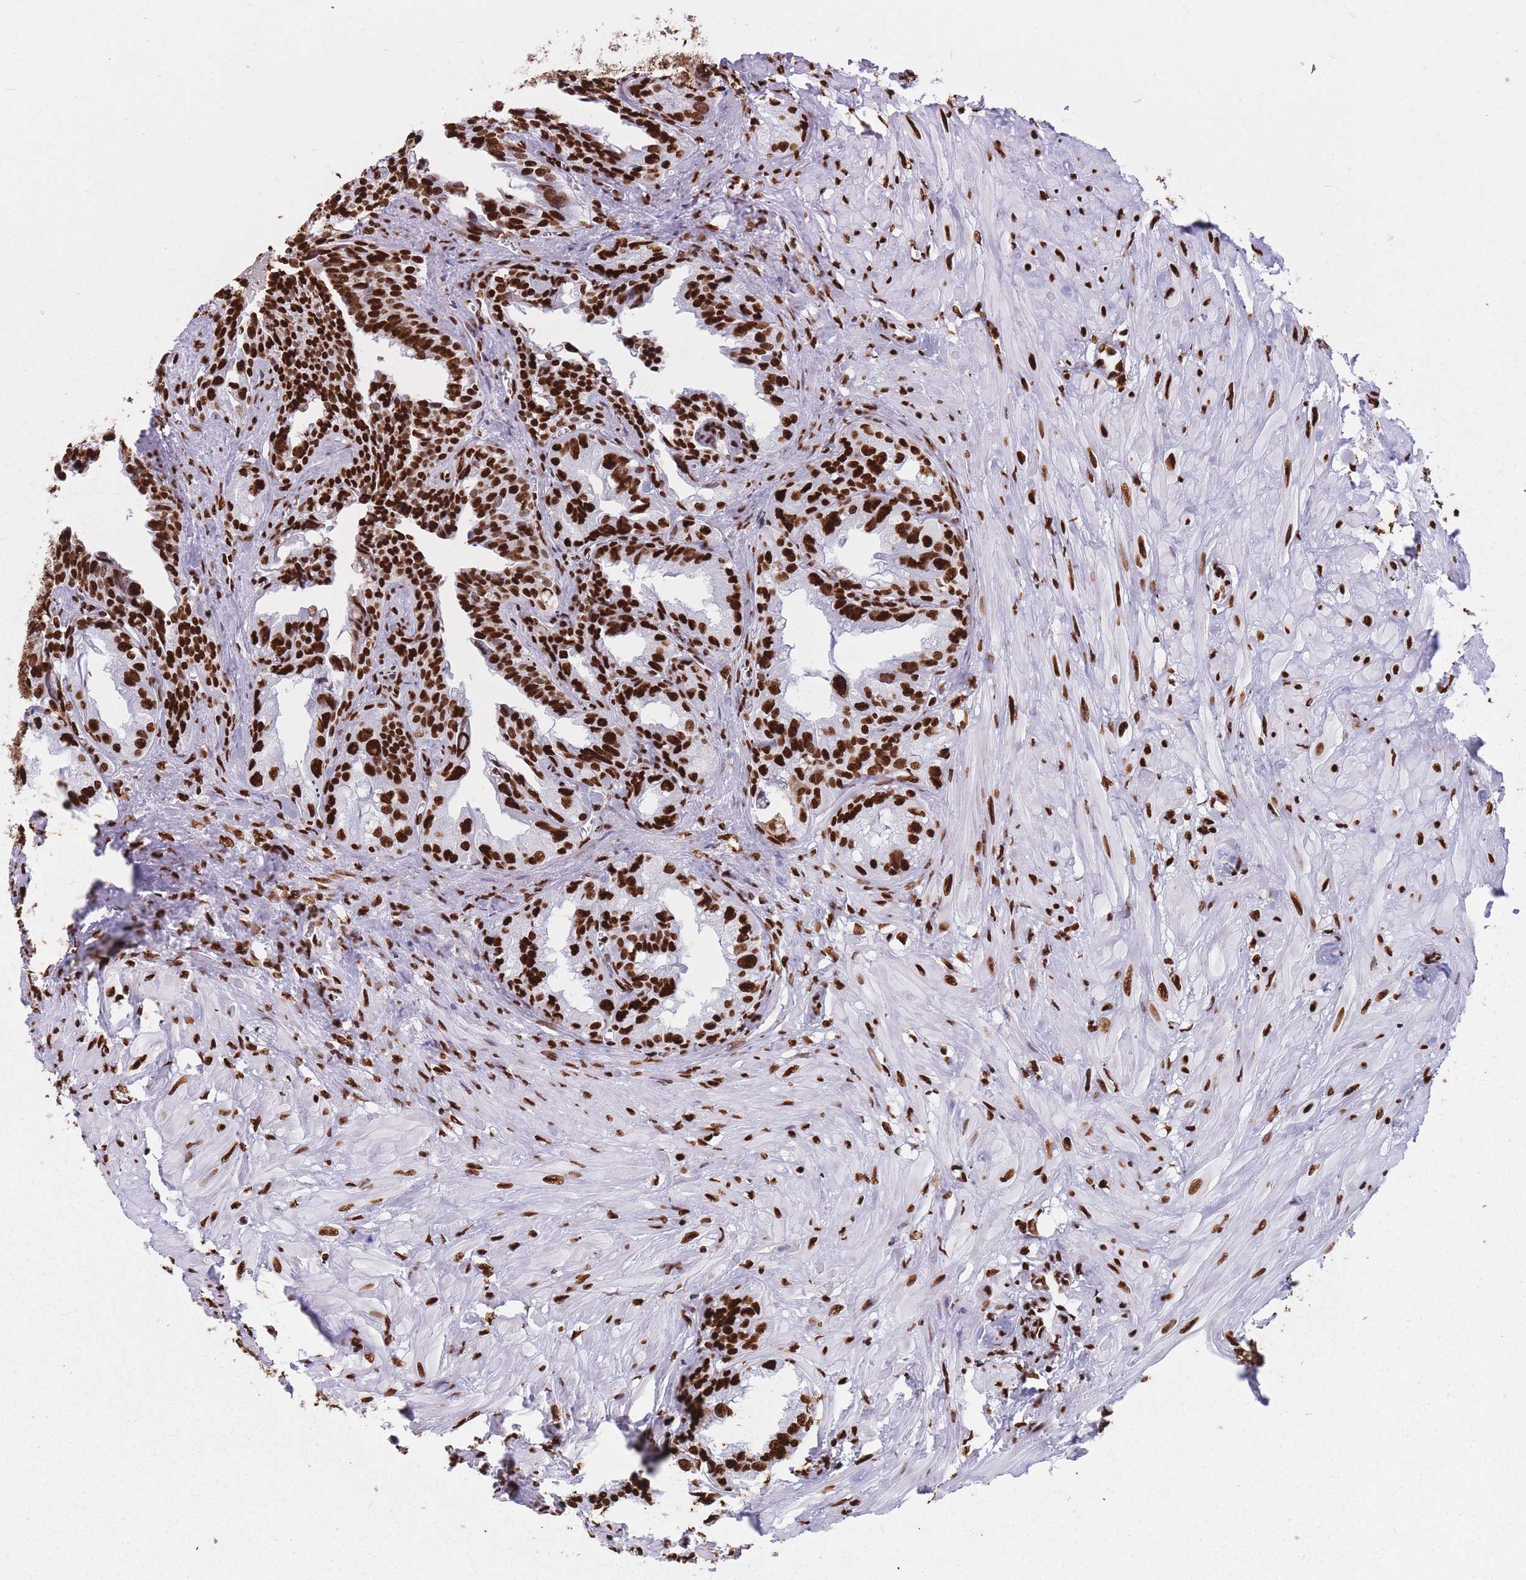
{"staining": {"intensity": "strong", "quantity": ">75%", "location": "nuclear"}, "tissue": "seminal vesicle", "cell_type": "Glandular cells", "image_type": "normal", "snomed": [{"axis": "morphology", "description": "Normal tissue, NOS"}, {"axis": "topography", "description": "Seminal veicle"}], "caption": "Strong nuclear protein positivity is present in approximately >75% of glandular cells in seminal vesicle. The staining is performed using DAB (3,3'-diaminobenzidine) brown chromogen to label protein expression. The nuclei are counter-stained blue using hematoxylin.", "gene": "HNRNPUL1", "patient": {"sex": "male", "age": 67}}